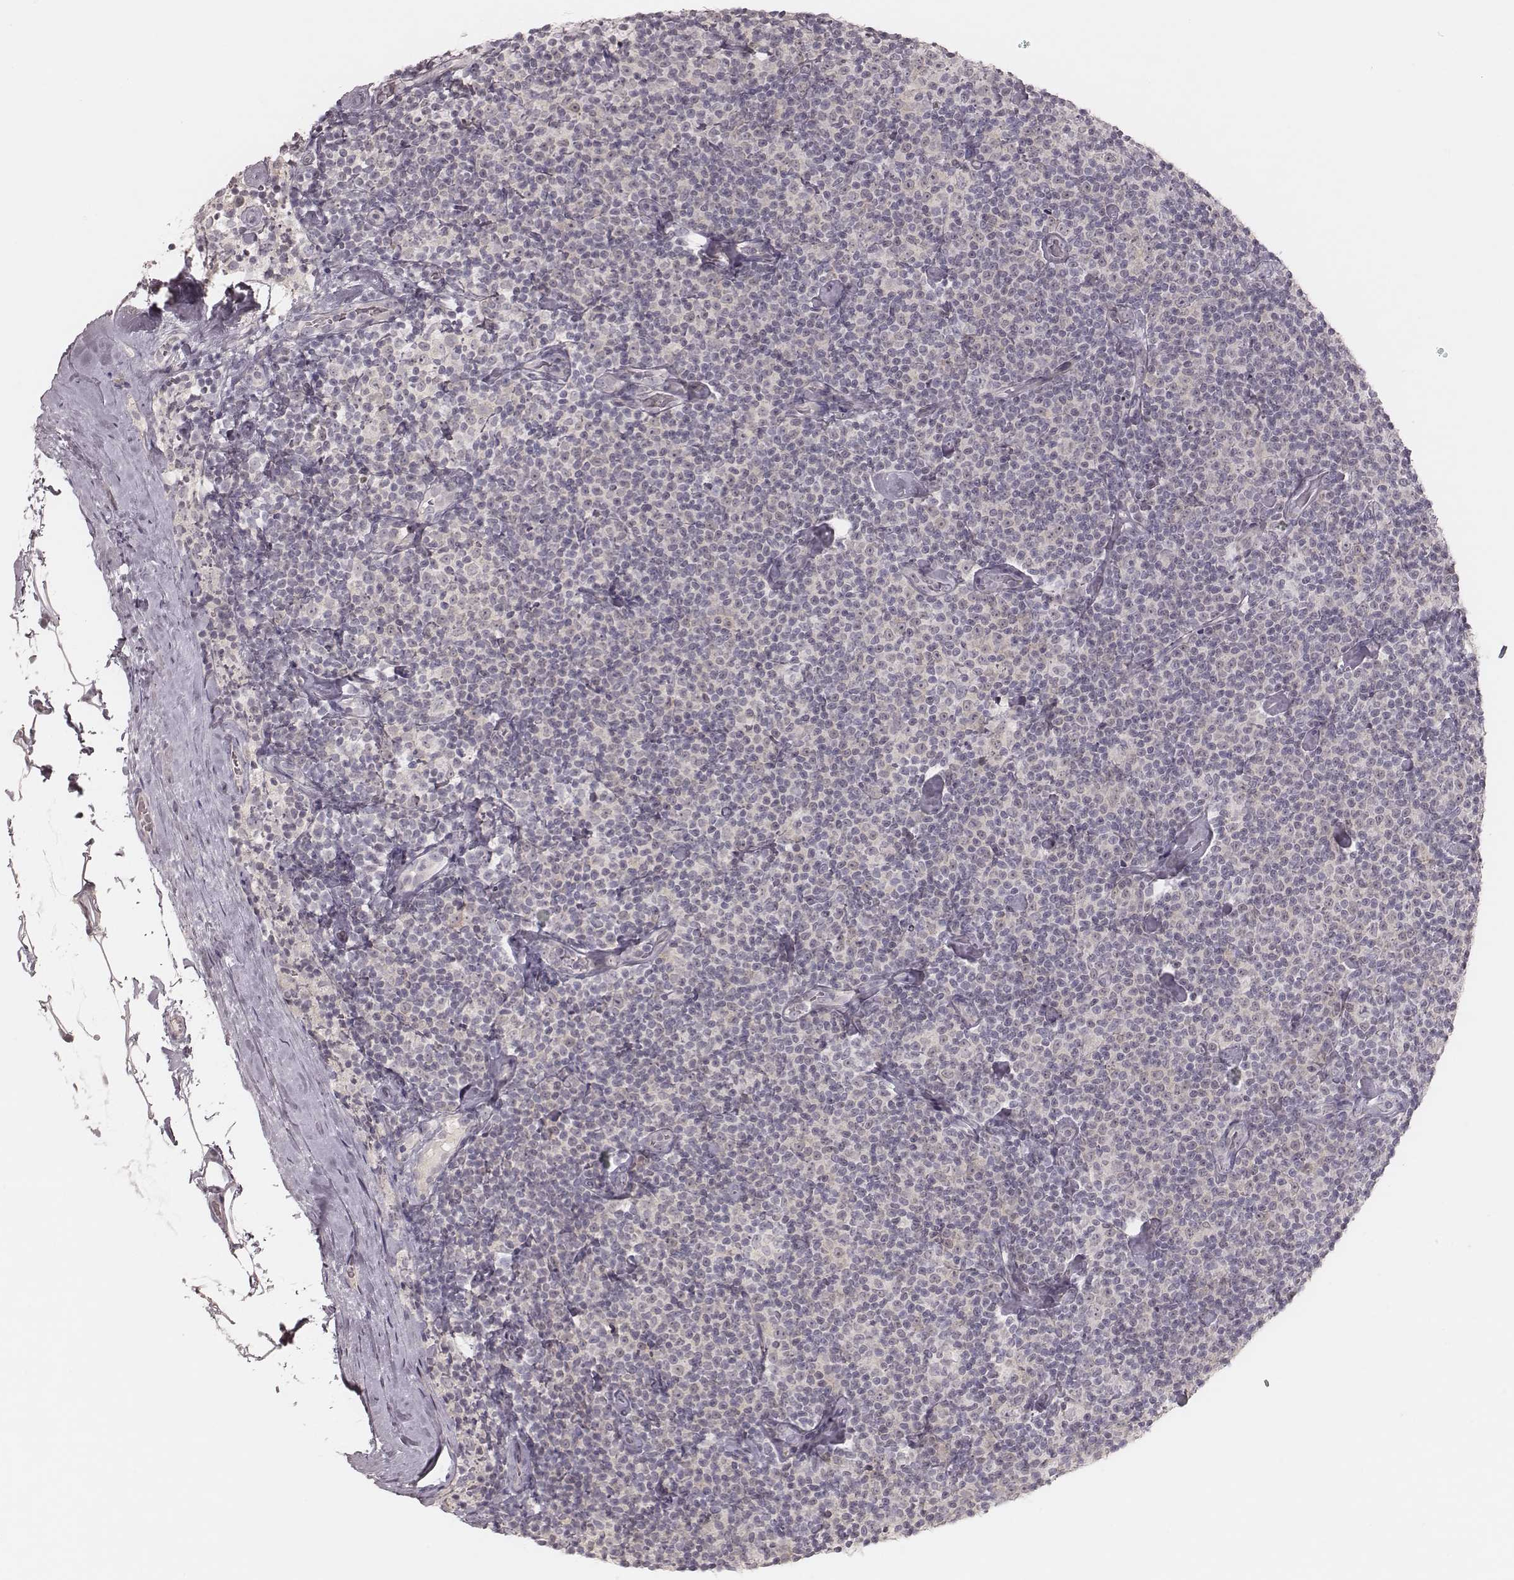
{"staining": {"intensity": "negative", "quantity": "none", "location": "none"}, "tissue": "lymphoma", "cell_type": "Tumor cells", "image_type": "cancer", "snomed": [{"axis": "morphology", "description": "Malignant lymphoma, non-Hodgkin's type, Low grade"}, {"axis": "topography", "description": "Lymph node"}], "caption": "The immunohistochemistry photomicrograph has no significant positivity in tumor cells of malignant lymphoma, non-Hodgkin's type (low-grade) tissue. (DAB (3,3'-diaminobenzidine) immunohistochemistry (IHC) with hematoxylin counter stain).", "gene": "FAM13B", "patient": {"sex": "male", "age": 81}}